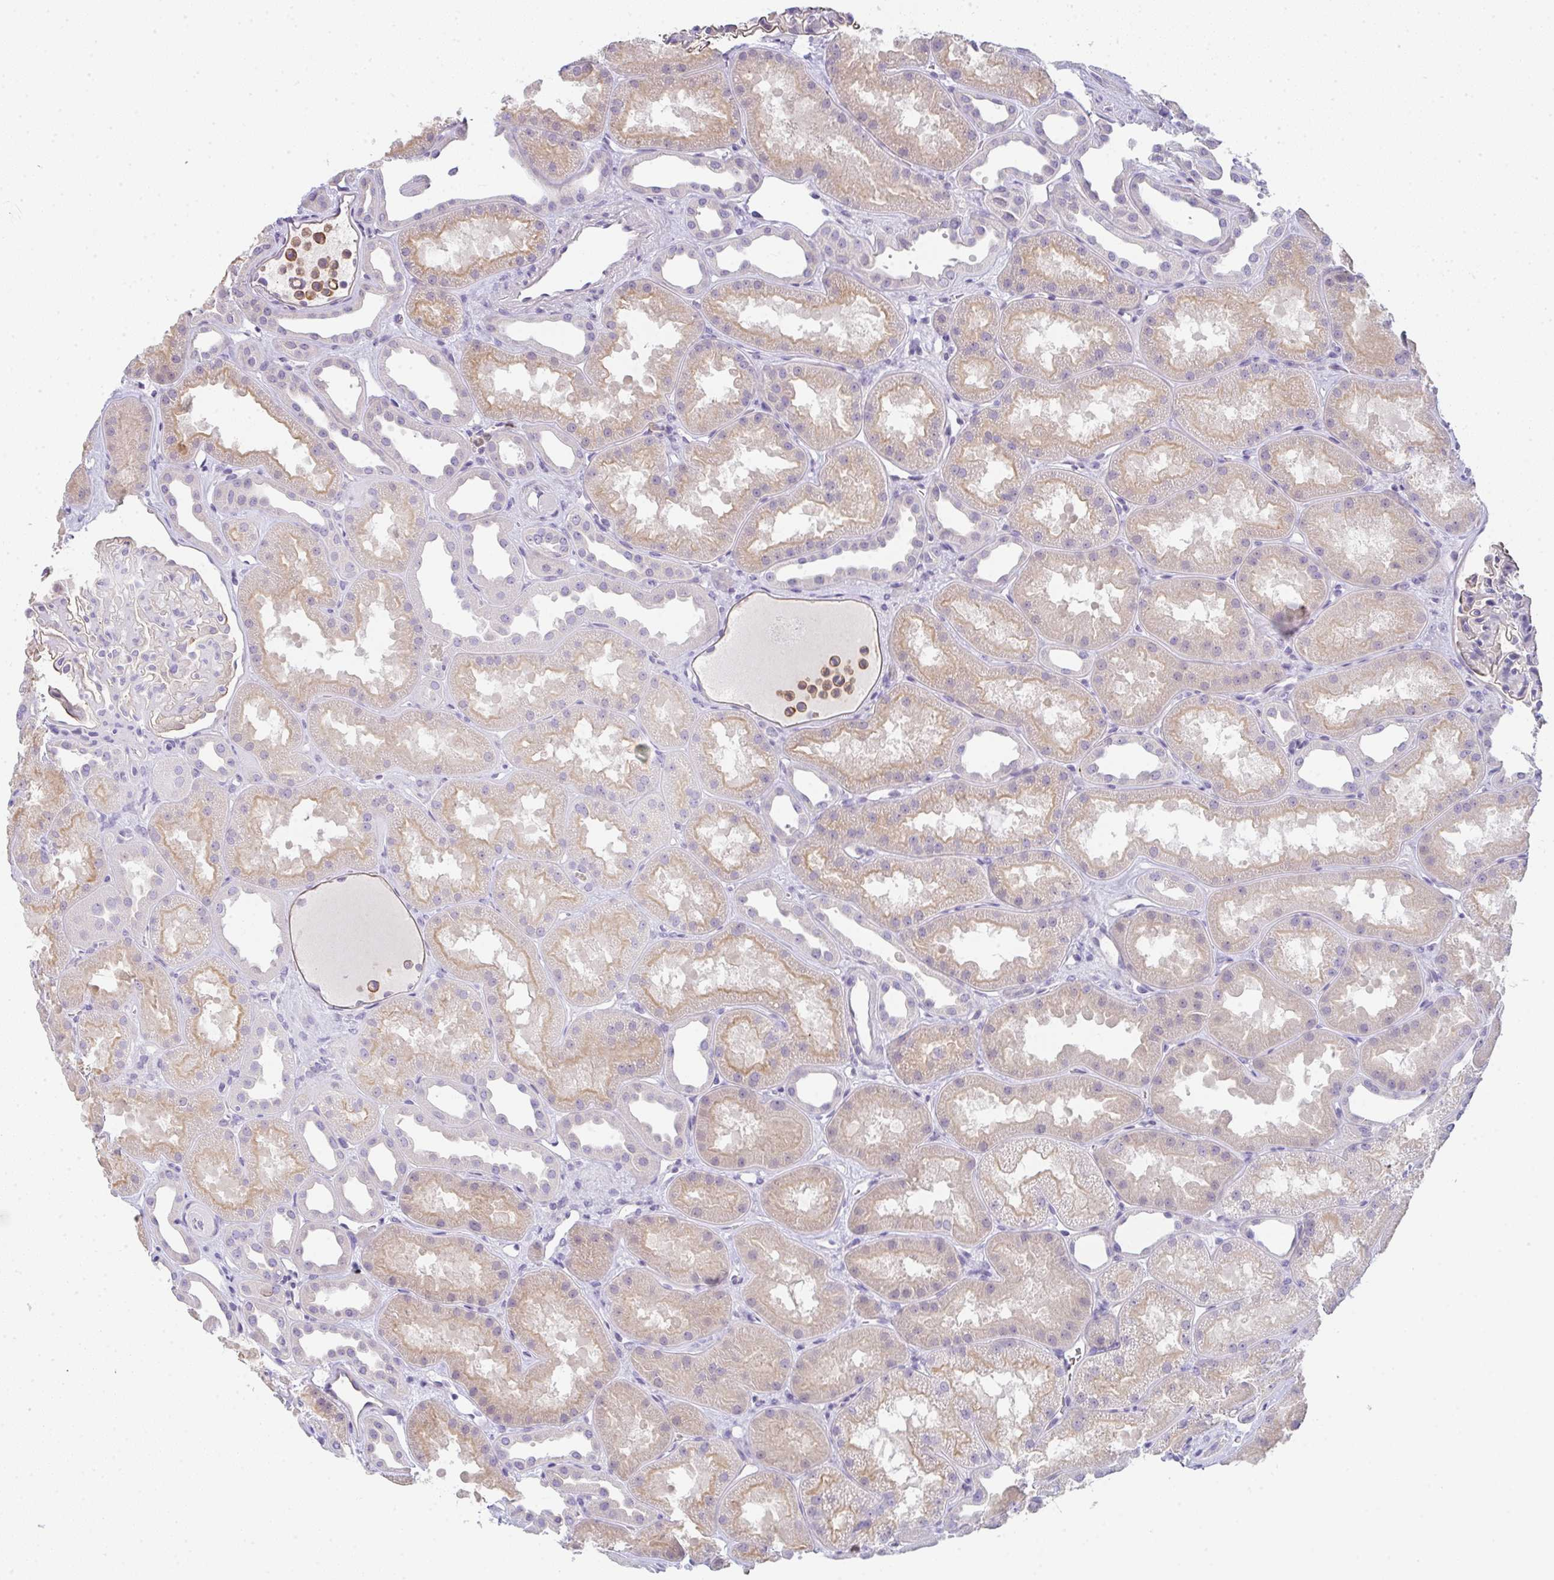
{"staining": {"intensity": "weak", "quantity": "25%-75%", "location": "cytoplasmic/membranous"}, "tissue": "kidney", "cell_type": "Cells in glomeruli", "image_type": "normal", "snomed": [{"axis": "morphology", "description": "Normal tissue, NOS"}, {"axis": "topography", "description": "Kidney"}], "caption": "Immunohistochemical staining of normal kidney shows weak cytoplasmic/membranous protein positivity in about 25%-75% of cells in glomeruli.", "gene": "CACNA1S", "patient": {"sex": "male", "age": 61}}